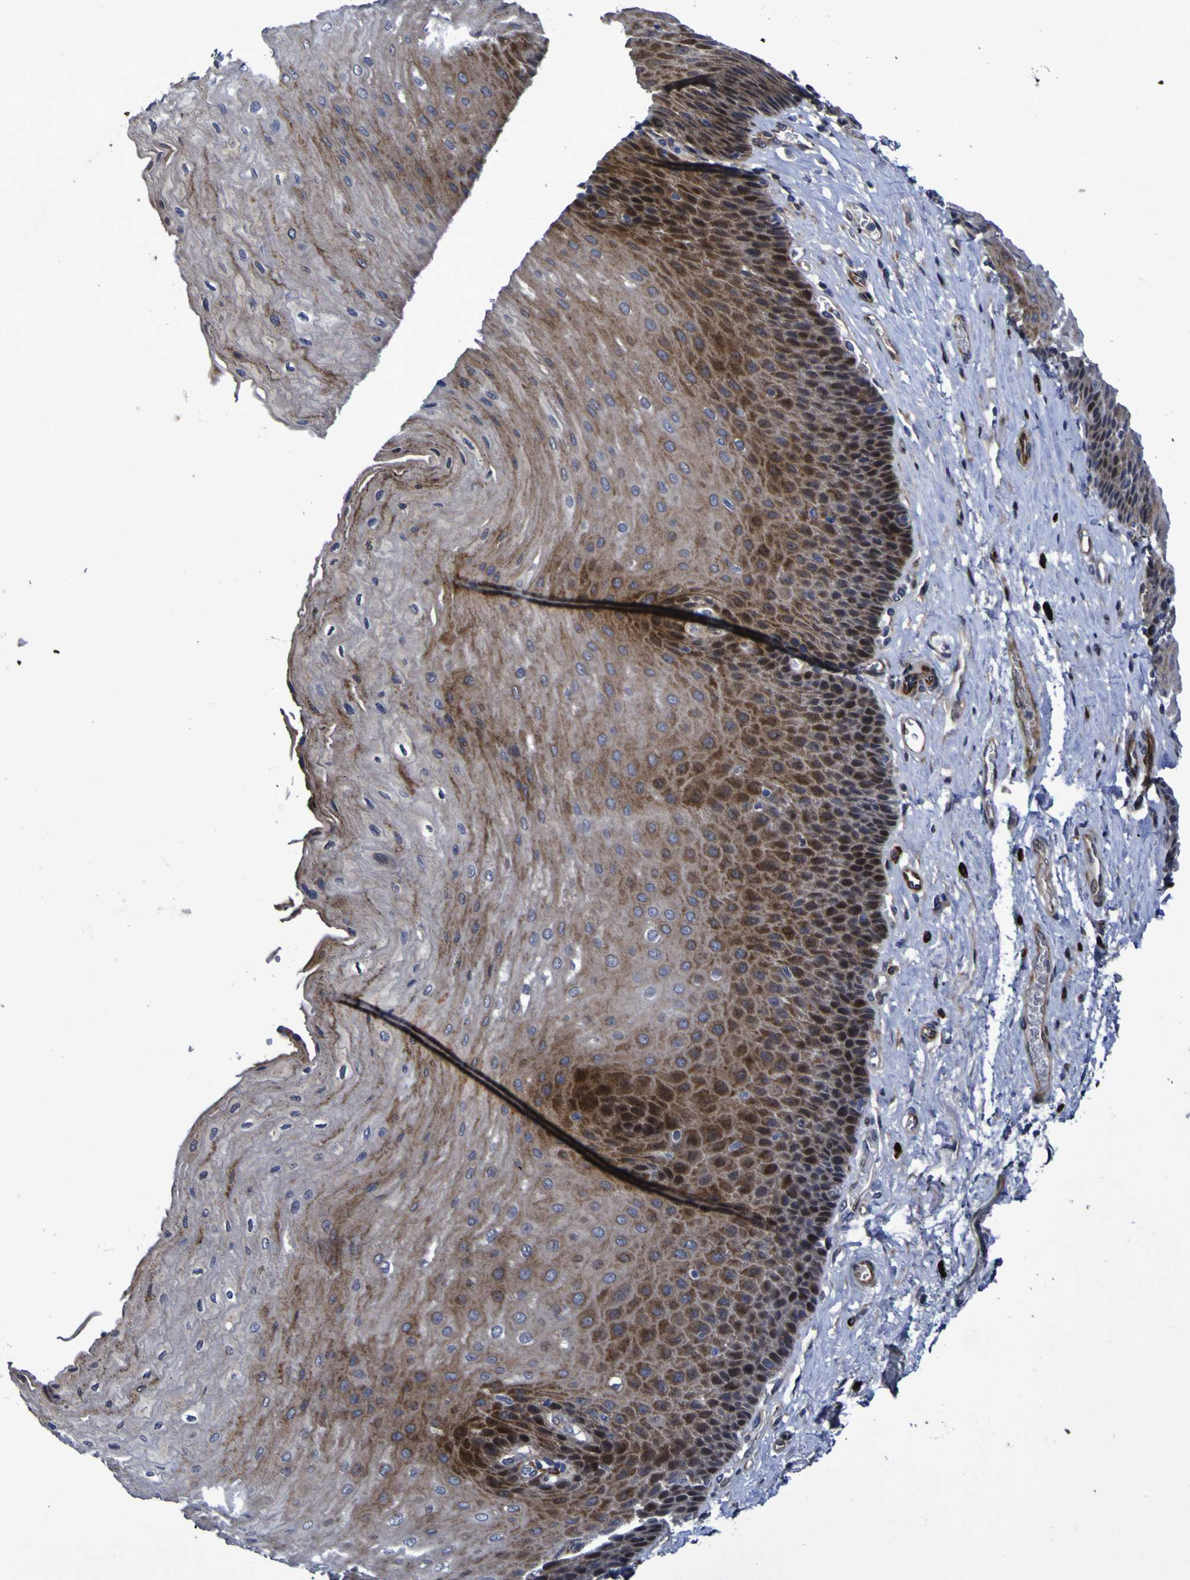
{"staining": {"intensity": "moderate", "quantity": ">75%", "location": "cytoplasmic/membranous,nuclear"}, "tissue": "esophagus", "cell_type": "Squamous epithelial cells", "image_type": "normal", "snomed": [{"axis": "morphology", "description": "Normal tissue, NOS"}, {"axis": "topography", "description": "Esophagus"}], "caption": "There is medium levels of moderate cytoplasmic/membranous,nuclear positivity in squamous epithelial cells of normal esophagus, as demonstrated by immunohistochemical staining (brown color).", "gene": "MGLL", "patient": {"sex": "female", "age": 72}}